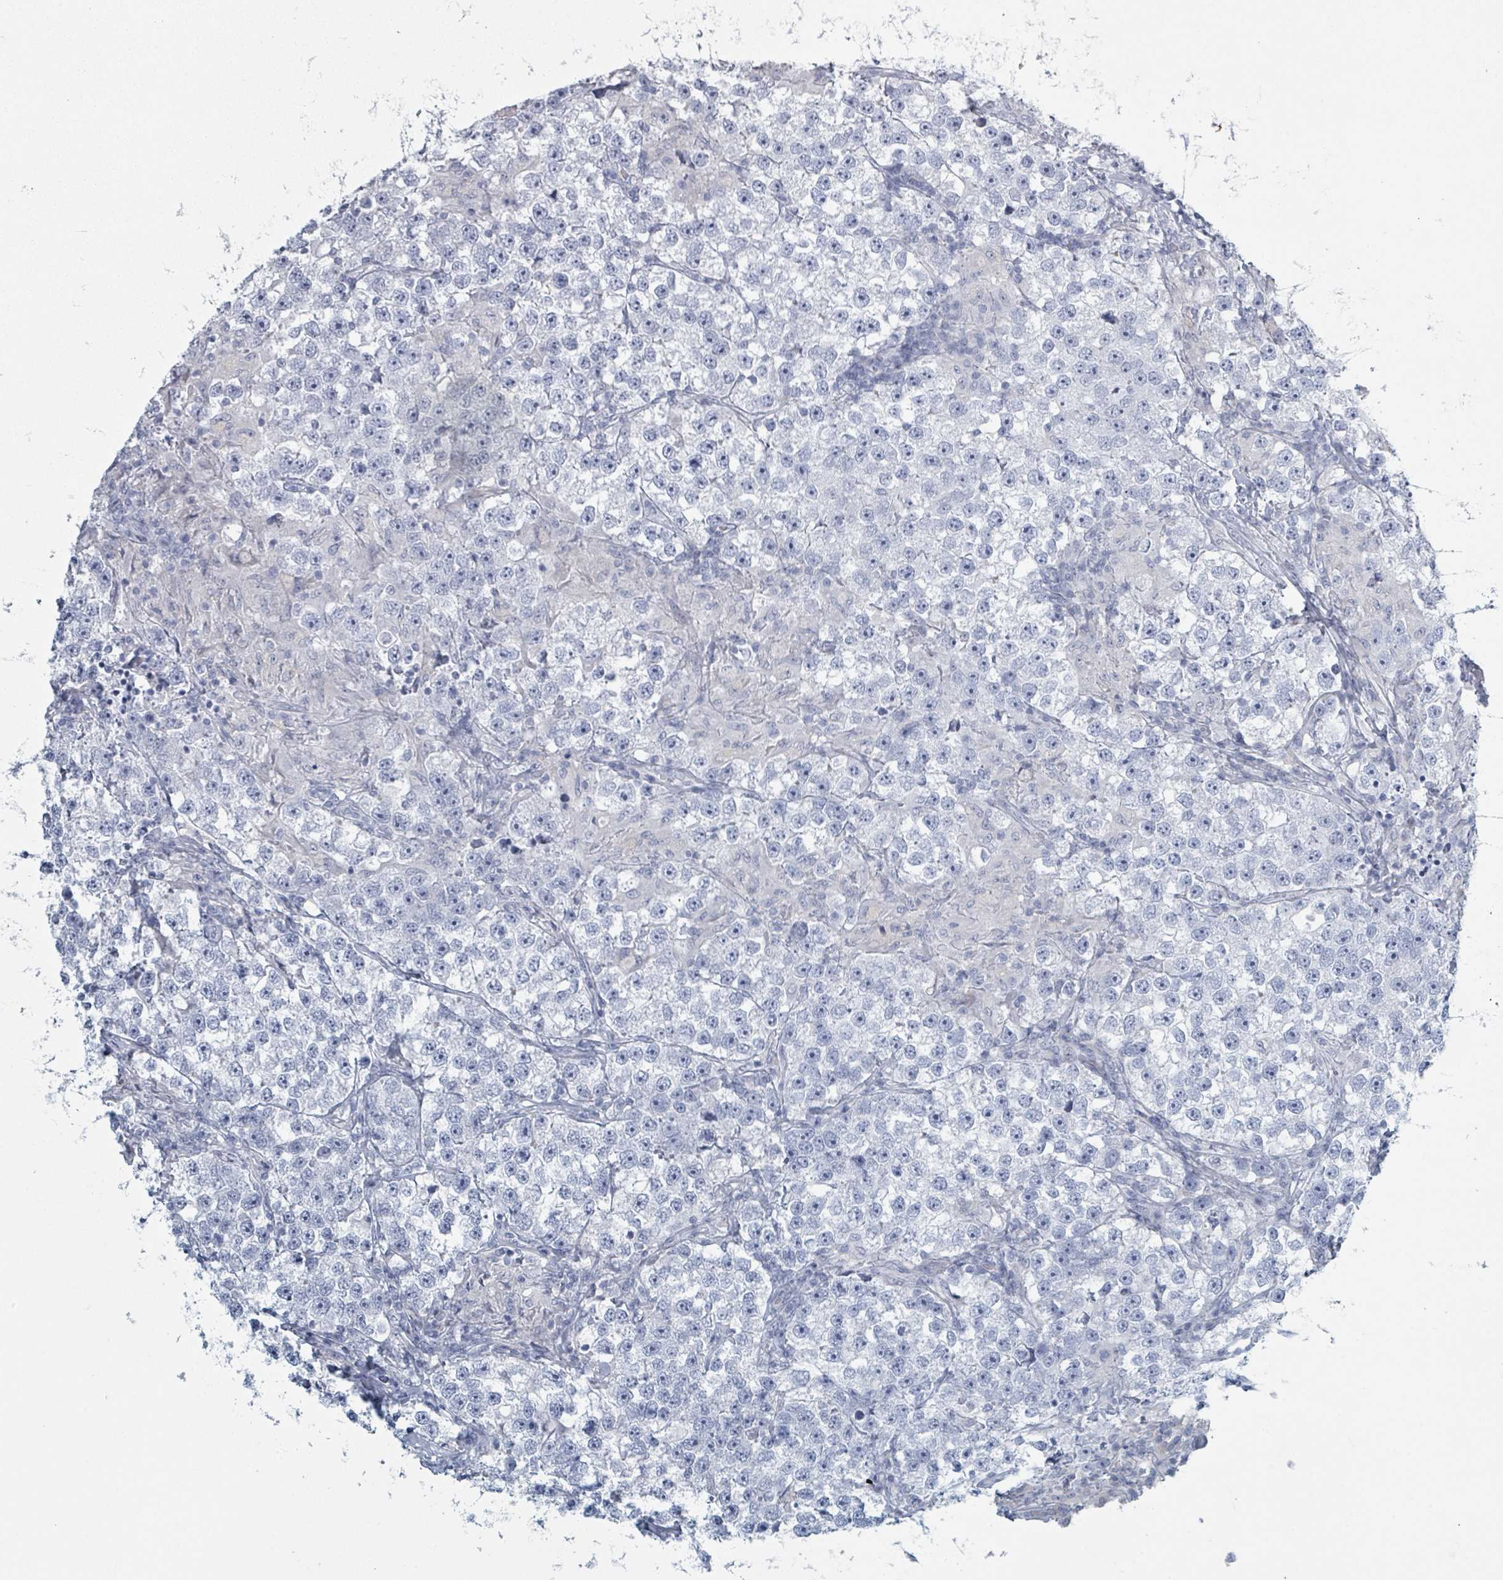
{"staining": {"intensity": "negative", "quantity": "none", "location": "none"}, "tissue": "testis cancer", "cell_type": "Tumor cells", "image_type": "cancer", "snomed": [{"axis": "morphology", "description": "Seminoma, NOS"}, {"axis": "topography", "description": "Testis"}], "caption": "An IHC photomicrograph of testis seminoma is shown. There is no staining in tumor cells of testis seminoma.", "gene": "HEATR5A", "patient": {"sex": "male", "age": 46}}